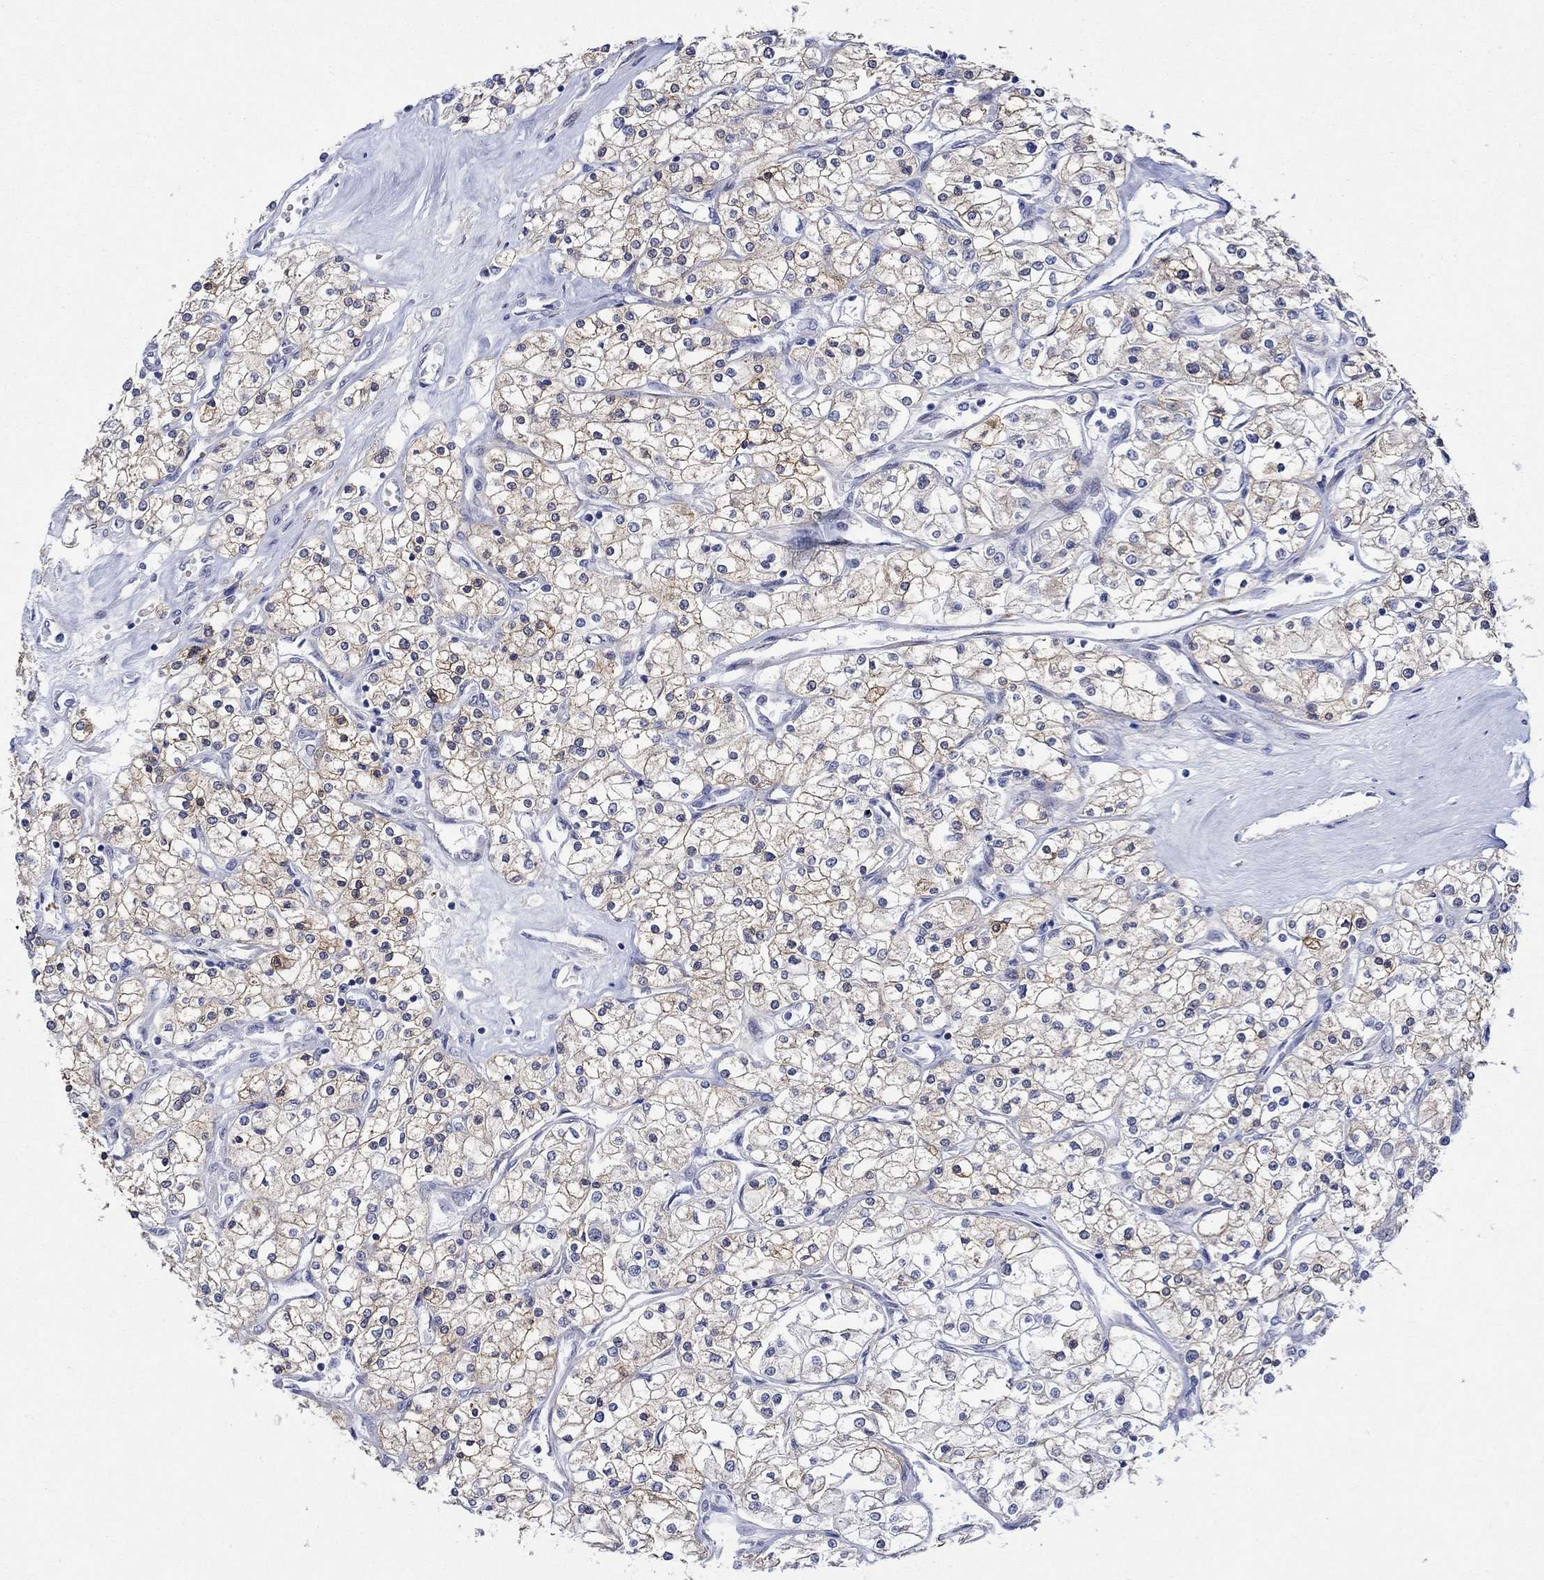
{"staining": {"intensity": "moderate", "quantity": "25%-75%", "location": "cytoplasmic/membranous"}, "tissue": "renal cancer", "cell_type": "Tumor cells", "image_type": "cancer", "snomed": [{"axis": "morphology", "description": "Adenocarcinoma, NOS"}, {"axis": "topography", "description": "Kidney"}], "caption": "Renal cancer was stained to show a protein in brown. There is medium levels of moderate cytoplasmic/membranous staining in approximately 25%-75% of tumor cells. The staining was performed using DAB (3,3'-diaminobenzidine), with brown indicating positive protein expression. Nuclei are stained blue with hematoxylin.", "gene": "CRYAB", "patient": {"sex": "male", "age": 80}}